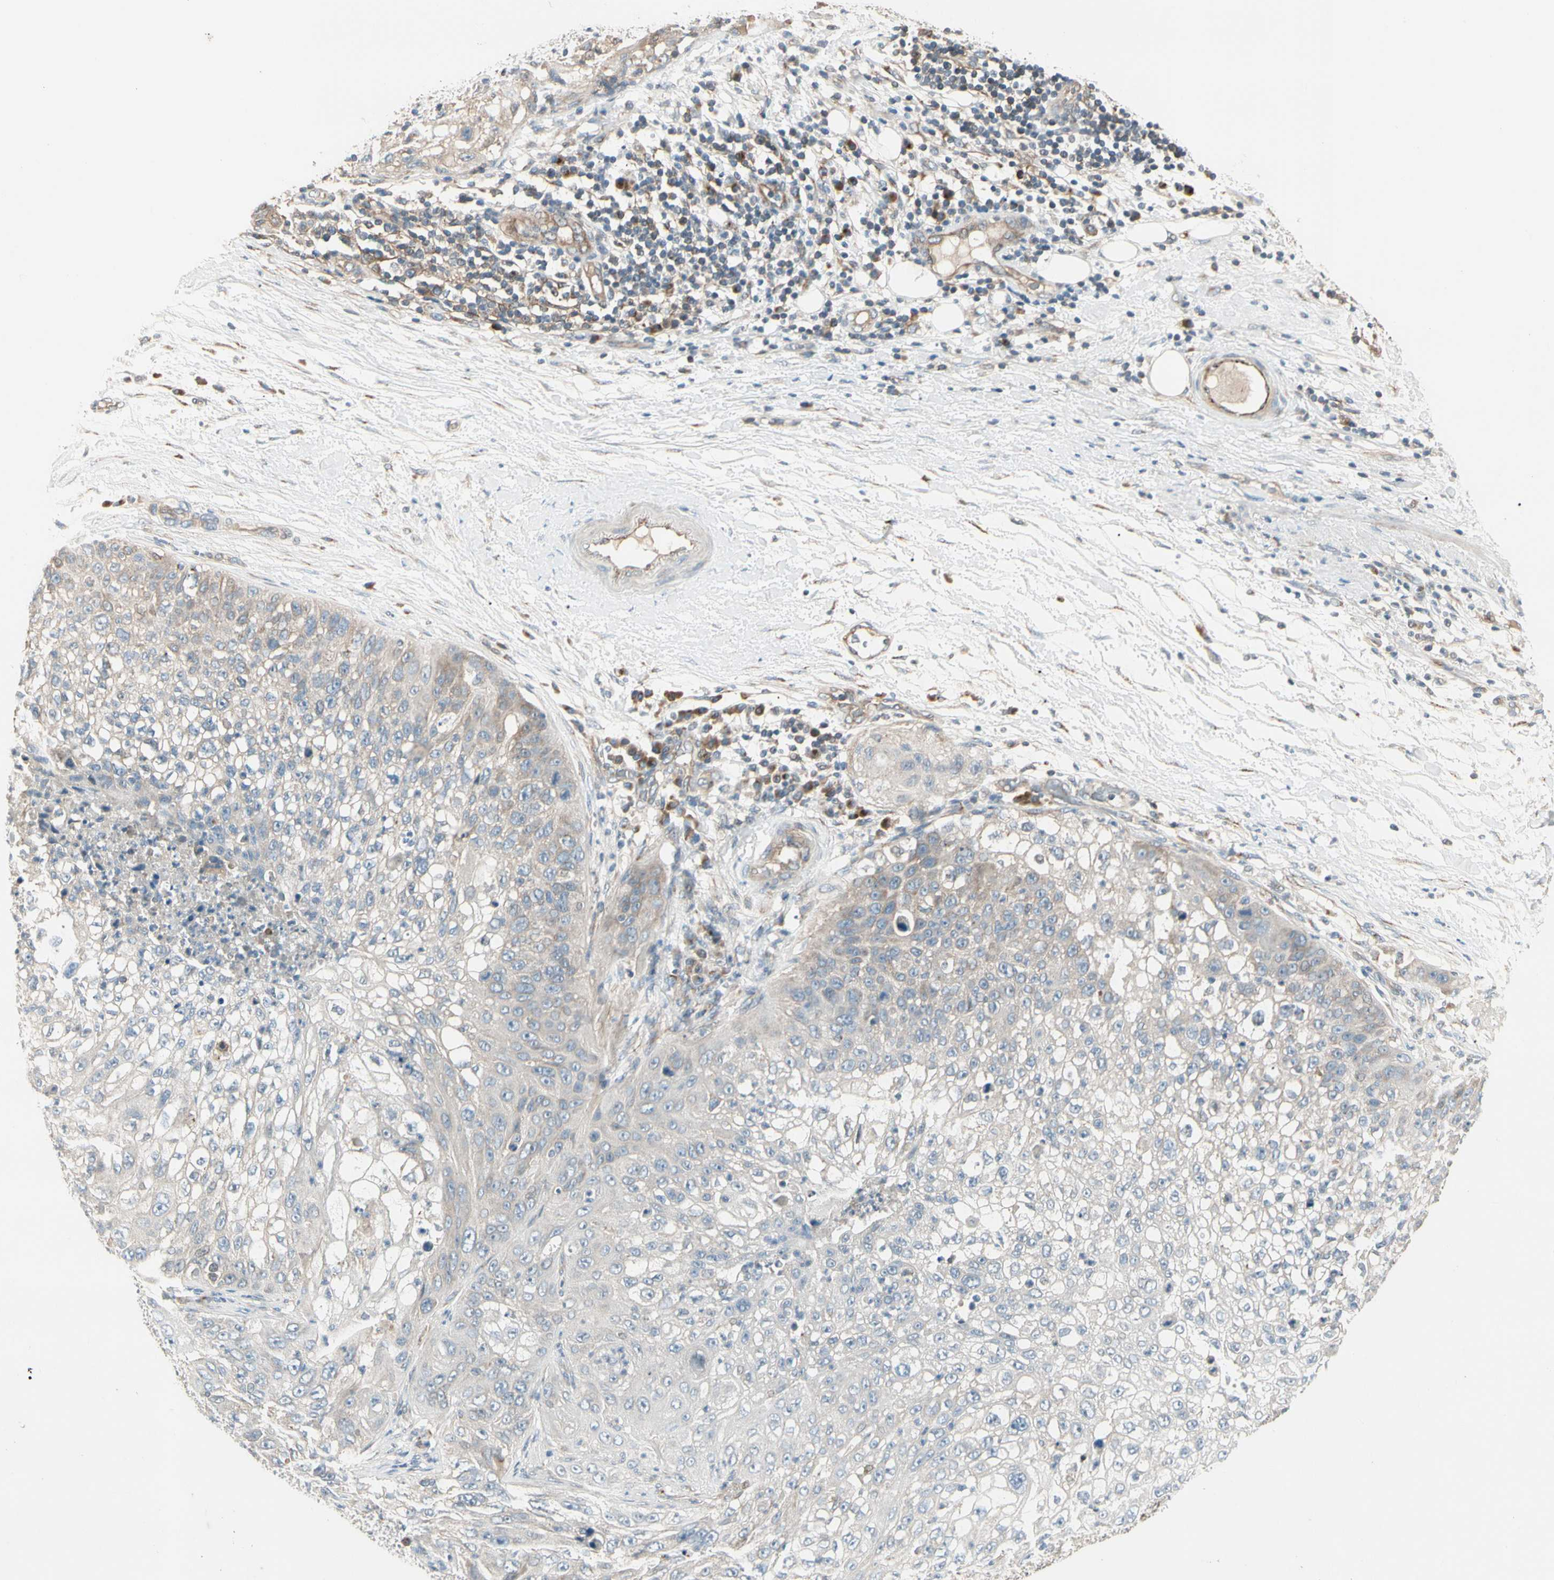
{"staining": {"intensity": "weak", "quantity": "<25%", "location": "cytoplasmic/membranous"}, "tissue": "lung cancer", "cell_type": "Tumor cells", "image_type": "cancer", "snomed": [{"axis": "morphology", "description": "Inflammation, NOS"}, {"axis": "morphology", "description": "Squamous cell carcinoma, NOS"}, {"axis": "topography", "description": "Lymph node"}, {"axis": "topography", "description": "Soft tissue"}, {"axis": "topography", "description": "Lung"}], "caption": "The photomicrograph demonstrates no significant staining in tumor cells of squamous cell carcinoma (lung).", "gene": "ABCA3", "patient": {"sex": "male", "age": 66}}